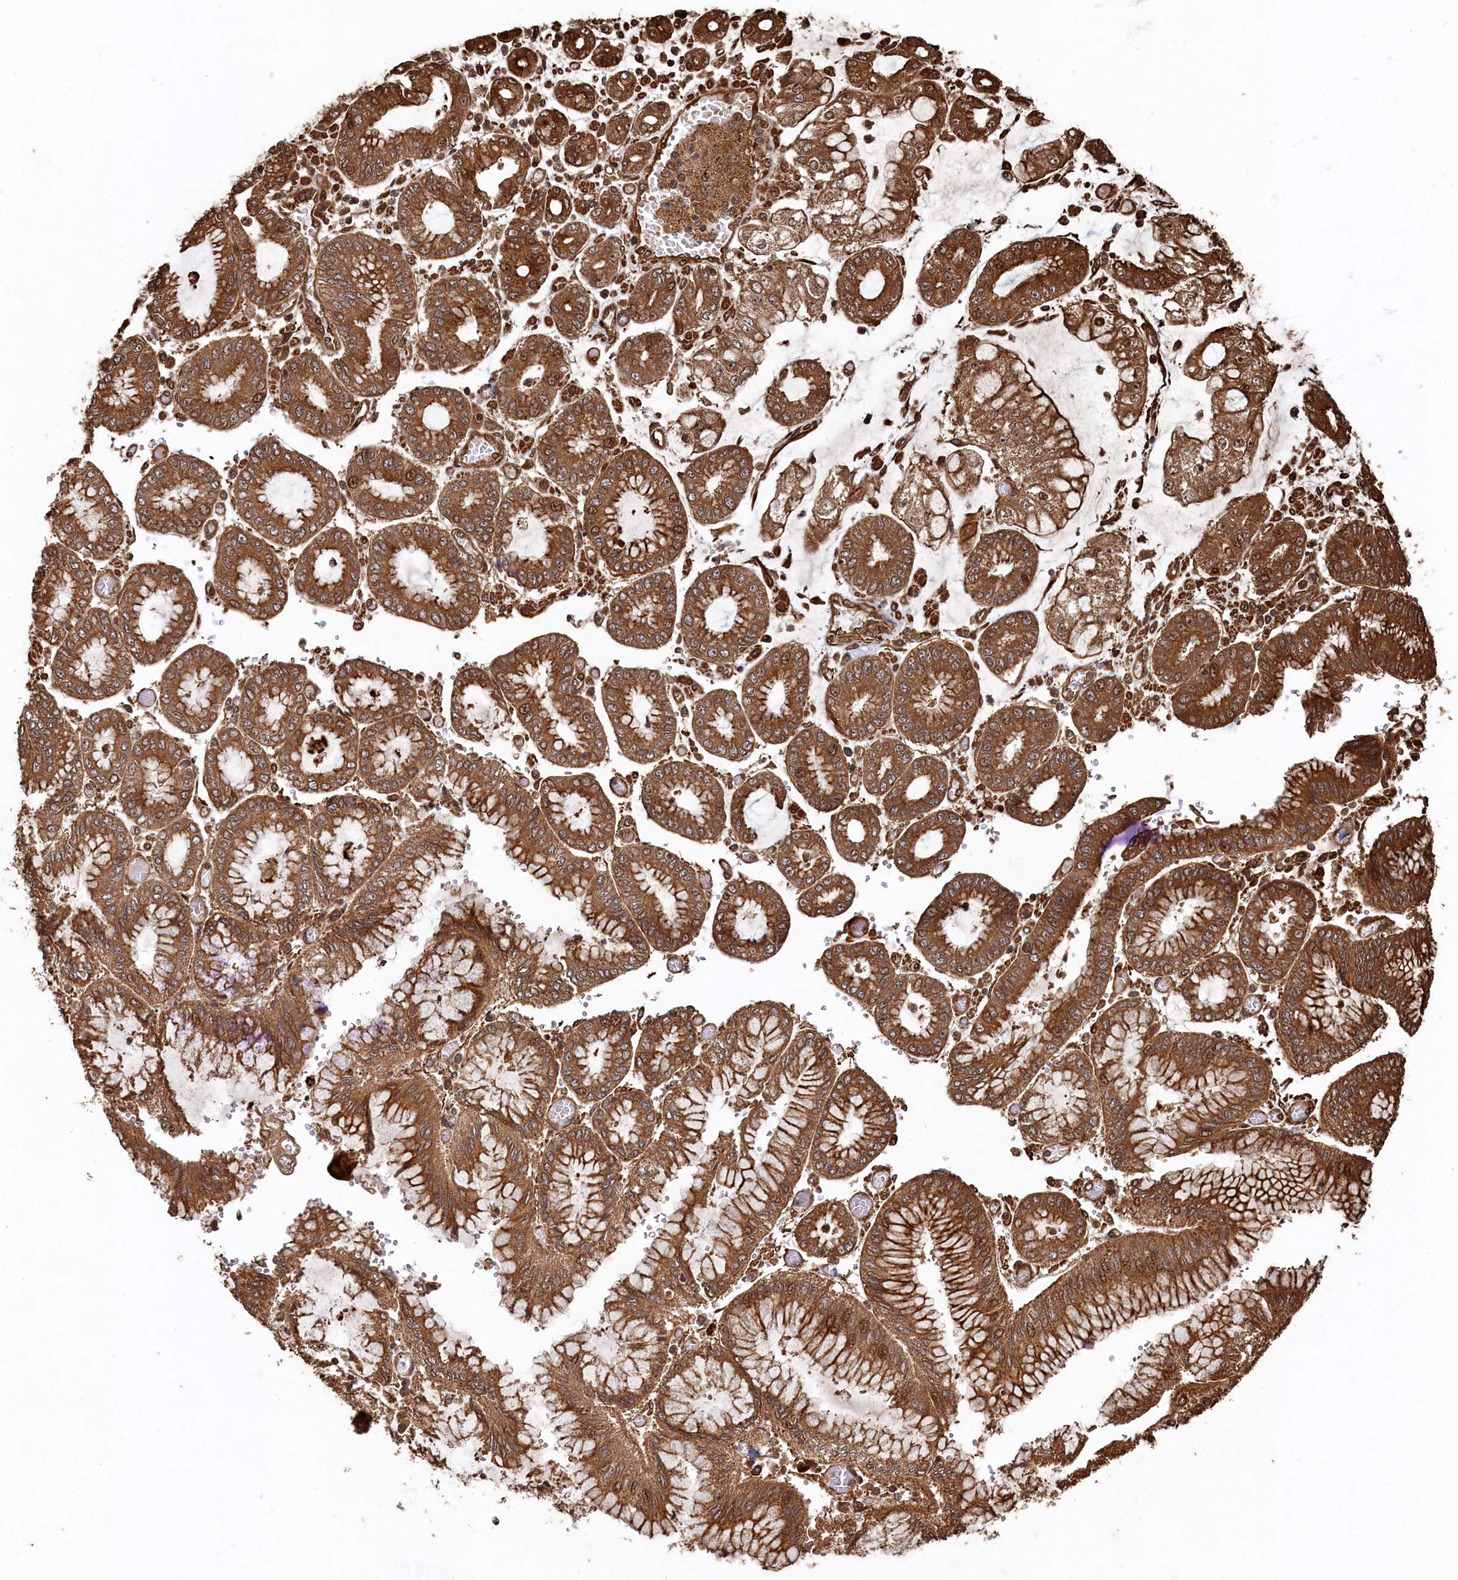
{"staining": {"intensity": "moderate", "quantity": ">75%", "location": "cytoplasmic/membranous"}, "tissue": "stomach cancer", "cell_type": "Tumor cells", "image_type": "cancer", "snomed": [{"axis": "morphology", "description": "Adenocarcinoma, NOS"}, {"axis": "topography", "description": "Stomach"}], "caption": "Stomach cancer stained with DAB immunohistochemistry (IHC) exhibits medium levels of moderate cytoplasmic/membranous expression in approximately >75% of tumor cells. (brown staining indicates protein expression, while blue staining denotes nuclei).", "gene": "PIGN", "patient": {"sex": "male", "age": 76}}